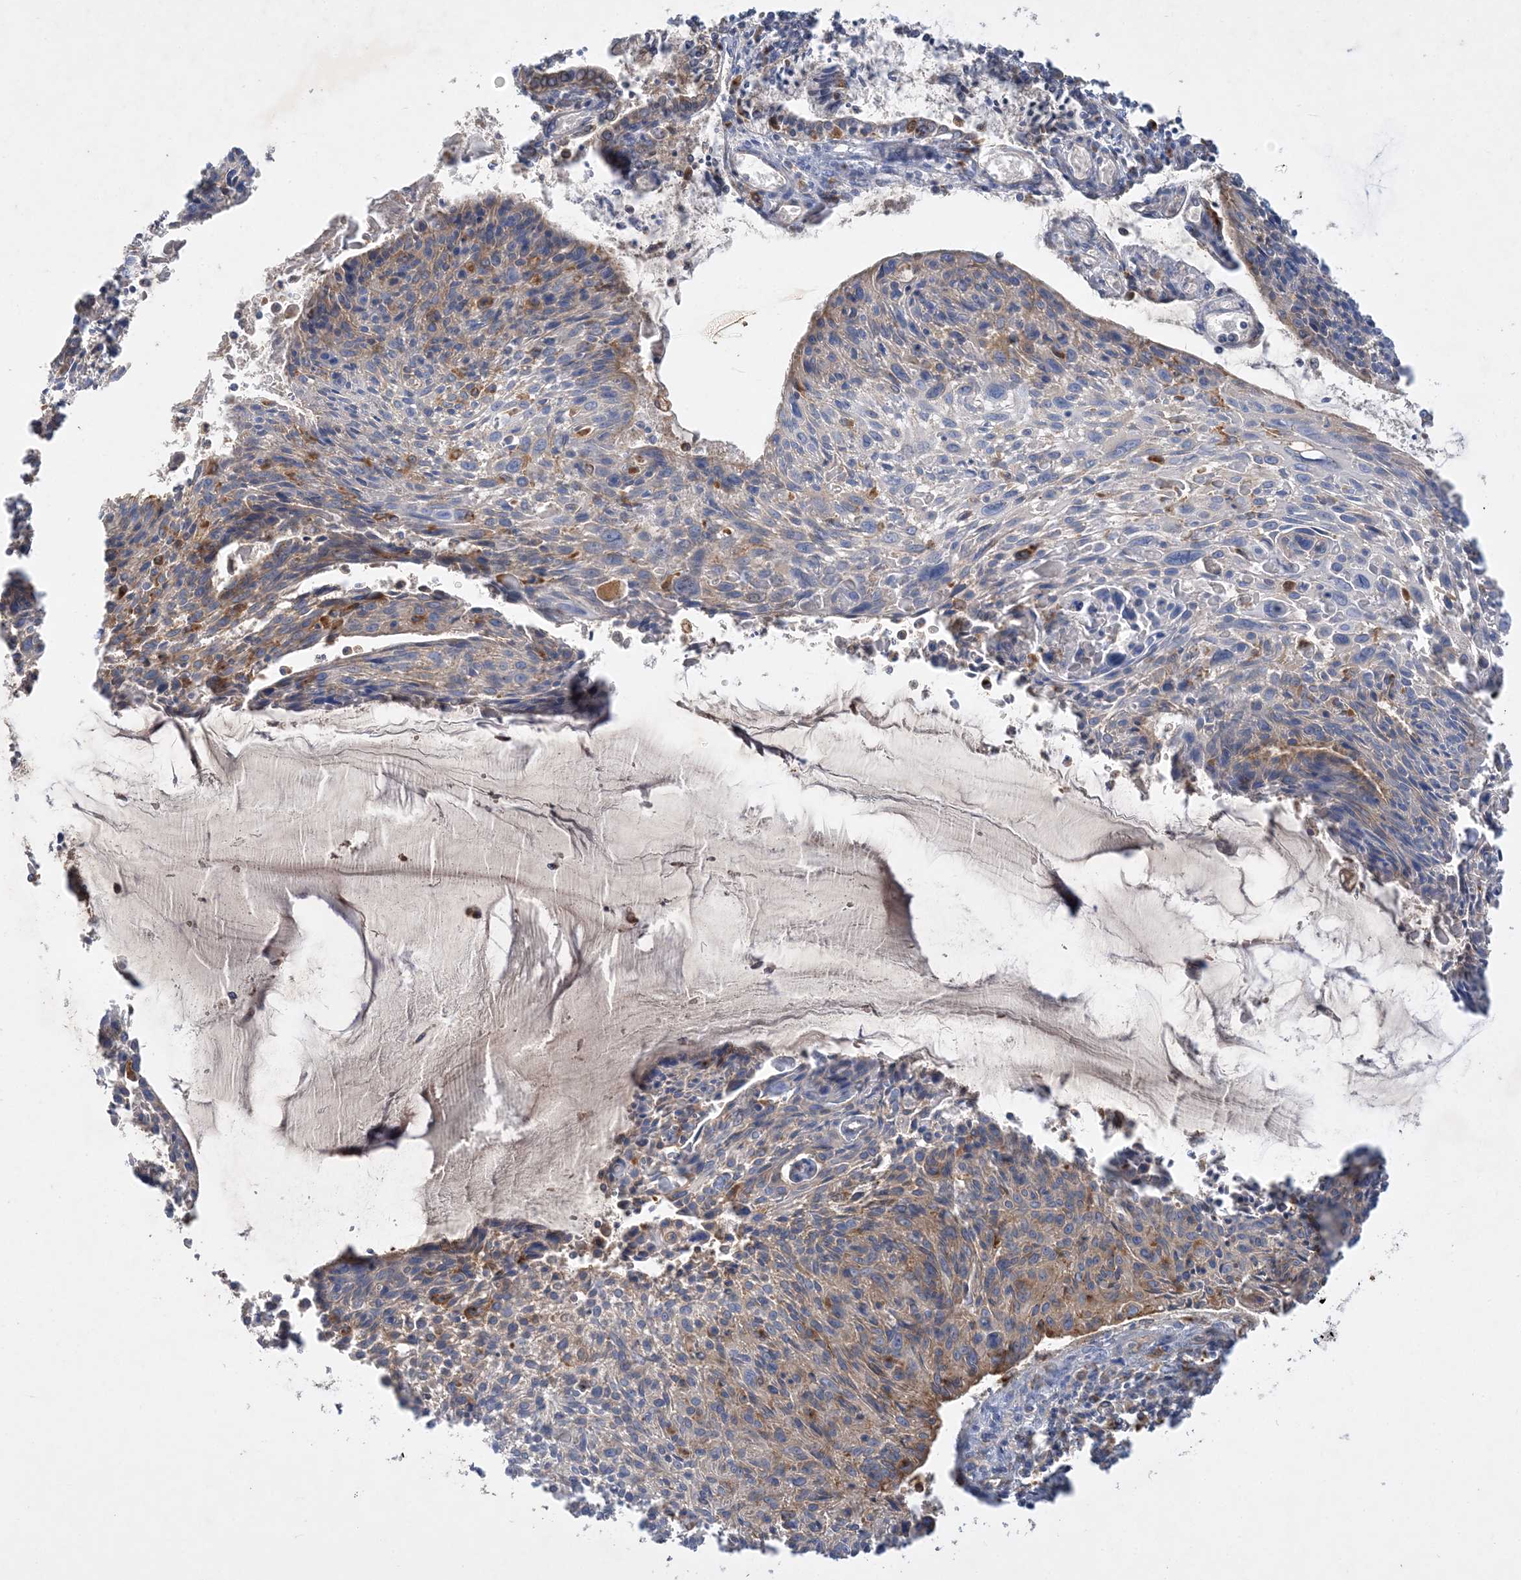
{"staining": {"intensity": "moderate", "quantity": "25%-75%", "location": "cytoplasmic/membranous"}, "tissue": "cervical cancer", "cell_type": "Tumor cells", "image_type": "cancer", "snomed": [{"axis": "morphology", "description": "Squamous cell carcinoma, NOS"}, {"axis": "topography", "description": "Cervix"}], "caption": "High-magnification brightfield microscopy of cervical cancer (squamous cell carcinoma) stained with DAB (3,3'-diaminobenzidine) (brown) and counterstained with hematoxylin (blue). tumor cells exhibit moderate cytoplasmic/membranous expression is seen in approximately25%-75% of cells.", "gene": "GRINA", "patient": {"sex": "female", "age": 51}}